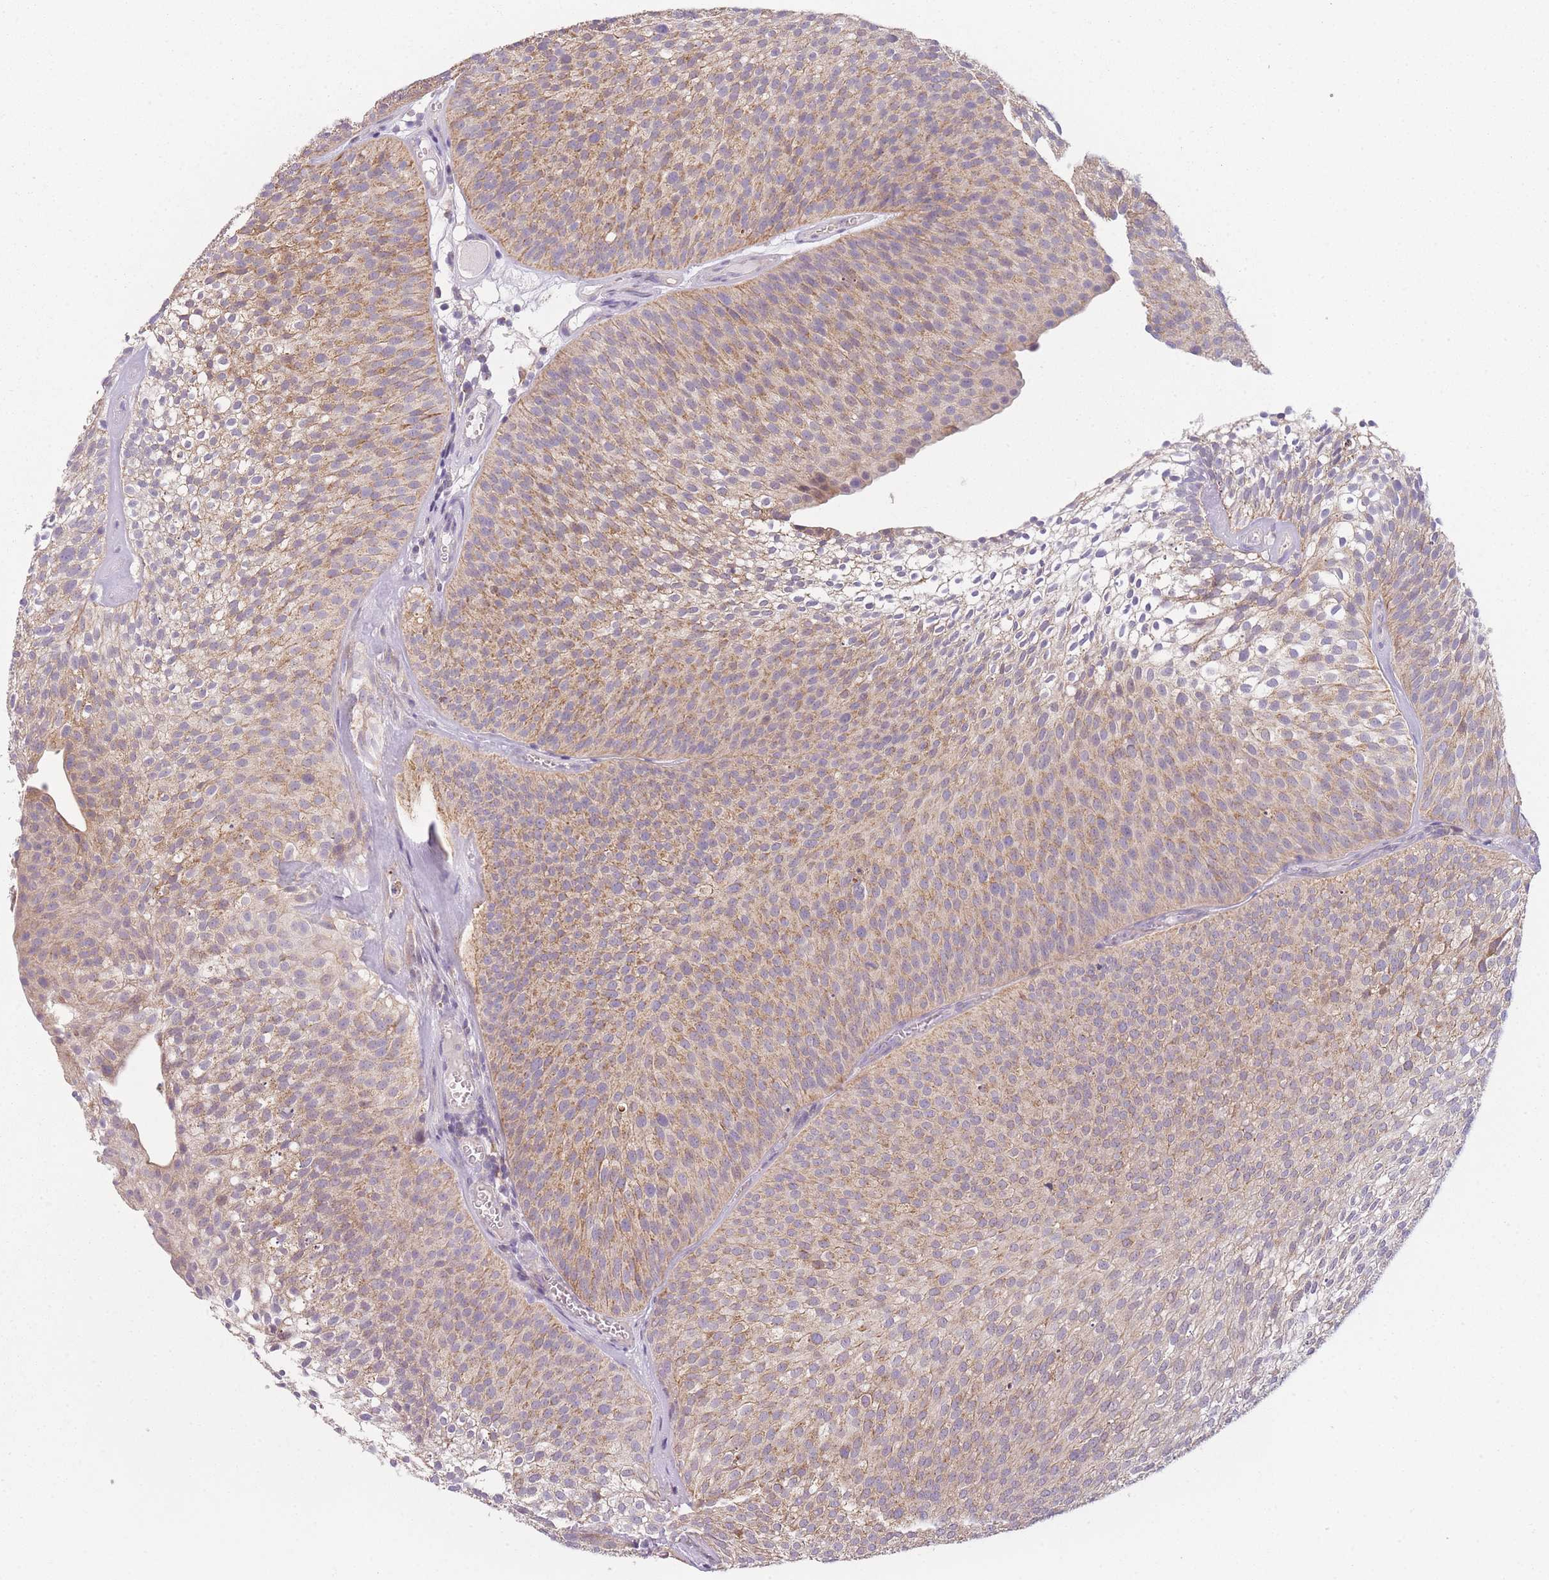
{"staining": {"intensity": "moderate", "quantity": ">75%", "location": "cytoplasmic/membranous"}, "tissue": "urothelial cancer", "cell_type": "Tumor cells", "image_type": "cancer", "snomed": [{"axis": "morphology", "description": "Urothelial carcinoma, Low grade"}, {"axis": "topography", "description": "Urinary bladder"}], "caption": "There is medium levels of moderate cytoplasmic/membranous positivity in tumor cells of low-grade urothelial carcinoma, as demonstrated by immunohistochemical staining (brown color).", "gene": "PRAM1", "patient": {"sex": "male", "age": 91}}